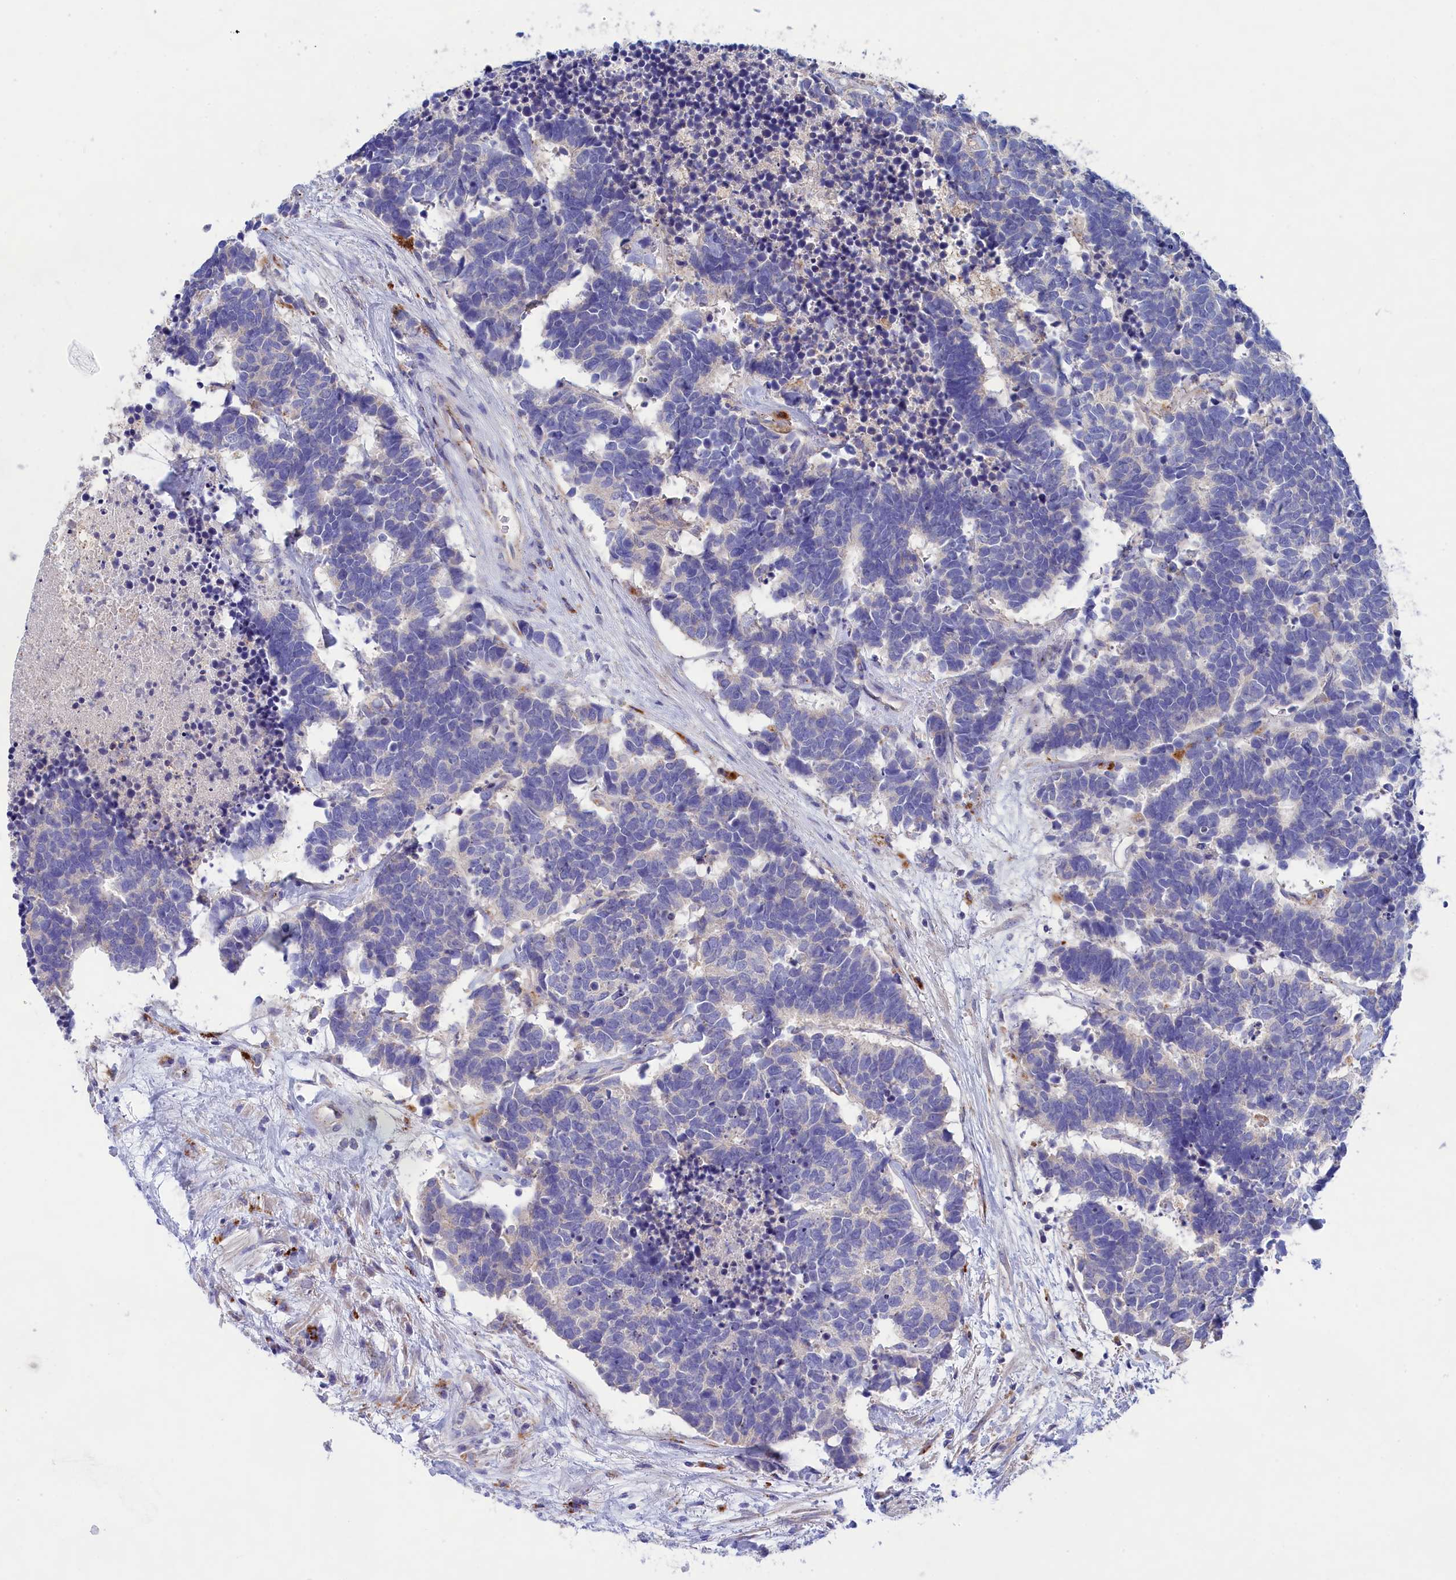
{"staining": {"intensity": "negative", "quantity": "none", "location": "none"}, "tissue": "carcinoid", "cell_type": "Tumor cells", "image_type": "cancer", "snomed": [{"axis": "morphology", "description": "Carcinoma, NOS"}, {"axis": "morphology", "description": "Carcinoid, malignant, NOS"}, {"axis": "topography", "description": "Urinary bladder"}], "caption": "An immunohistochemistry (IHC) micrograph of carcinoid is shown. There is no staining in tumor cells of carcinoid. (Stains: DAB IHC with hematoxylin counter stain, Microscopy: brightfield microscopy at high magnification).", "gene": "WDR6", "patient": {"sex": "male", "age": 57}}